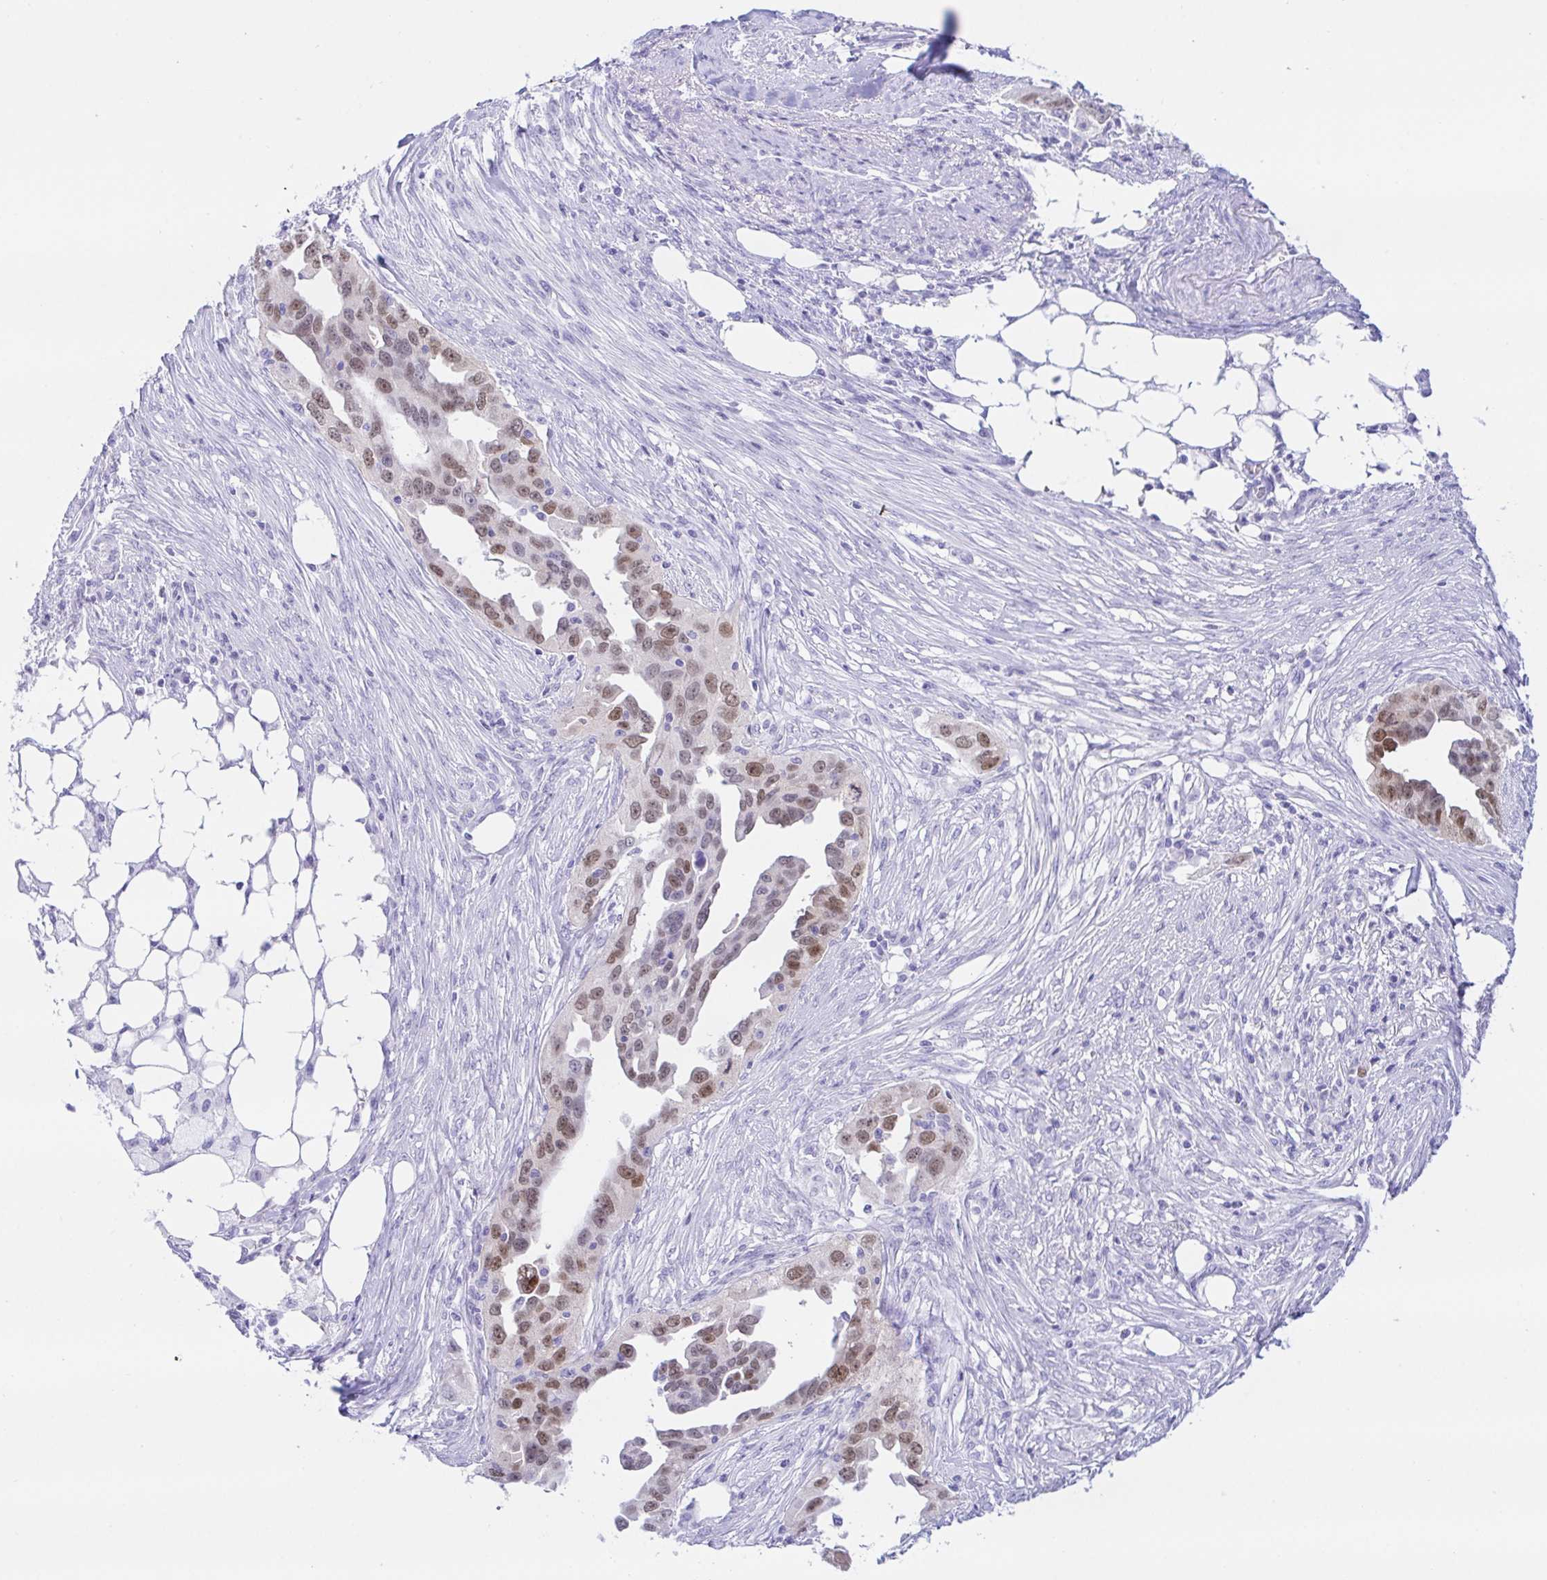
{"staining": {"intensity": "weak", "quantity": "25%-75%", "location": "nuclear"}, "tissue": "ovarian cancer", "cell_type": "Tumor cells", "image_type": "cancer", "snomed": [{"axis": "morphology", "description": "Carcinoma, endometroid"}, {"axis": "morphology", "description": "Cystadenocarcinoma, serous, NOS"}, {"axis": "topography", "description": "Ovary"}], "caption": "Immunohistochemical staining of ovarian cancer displays weak nuclear protein staining in about 25%-75% of tumor cells.", "gene": "PAX8", "patient": {"sex": "female", "age": 45}}